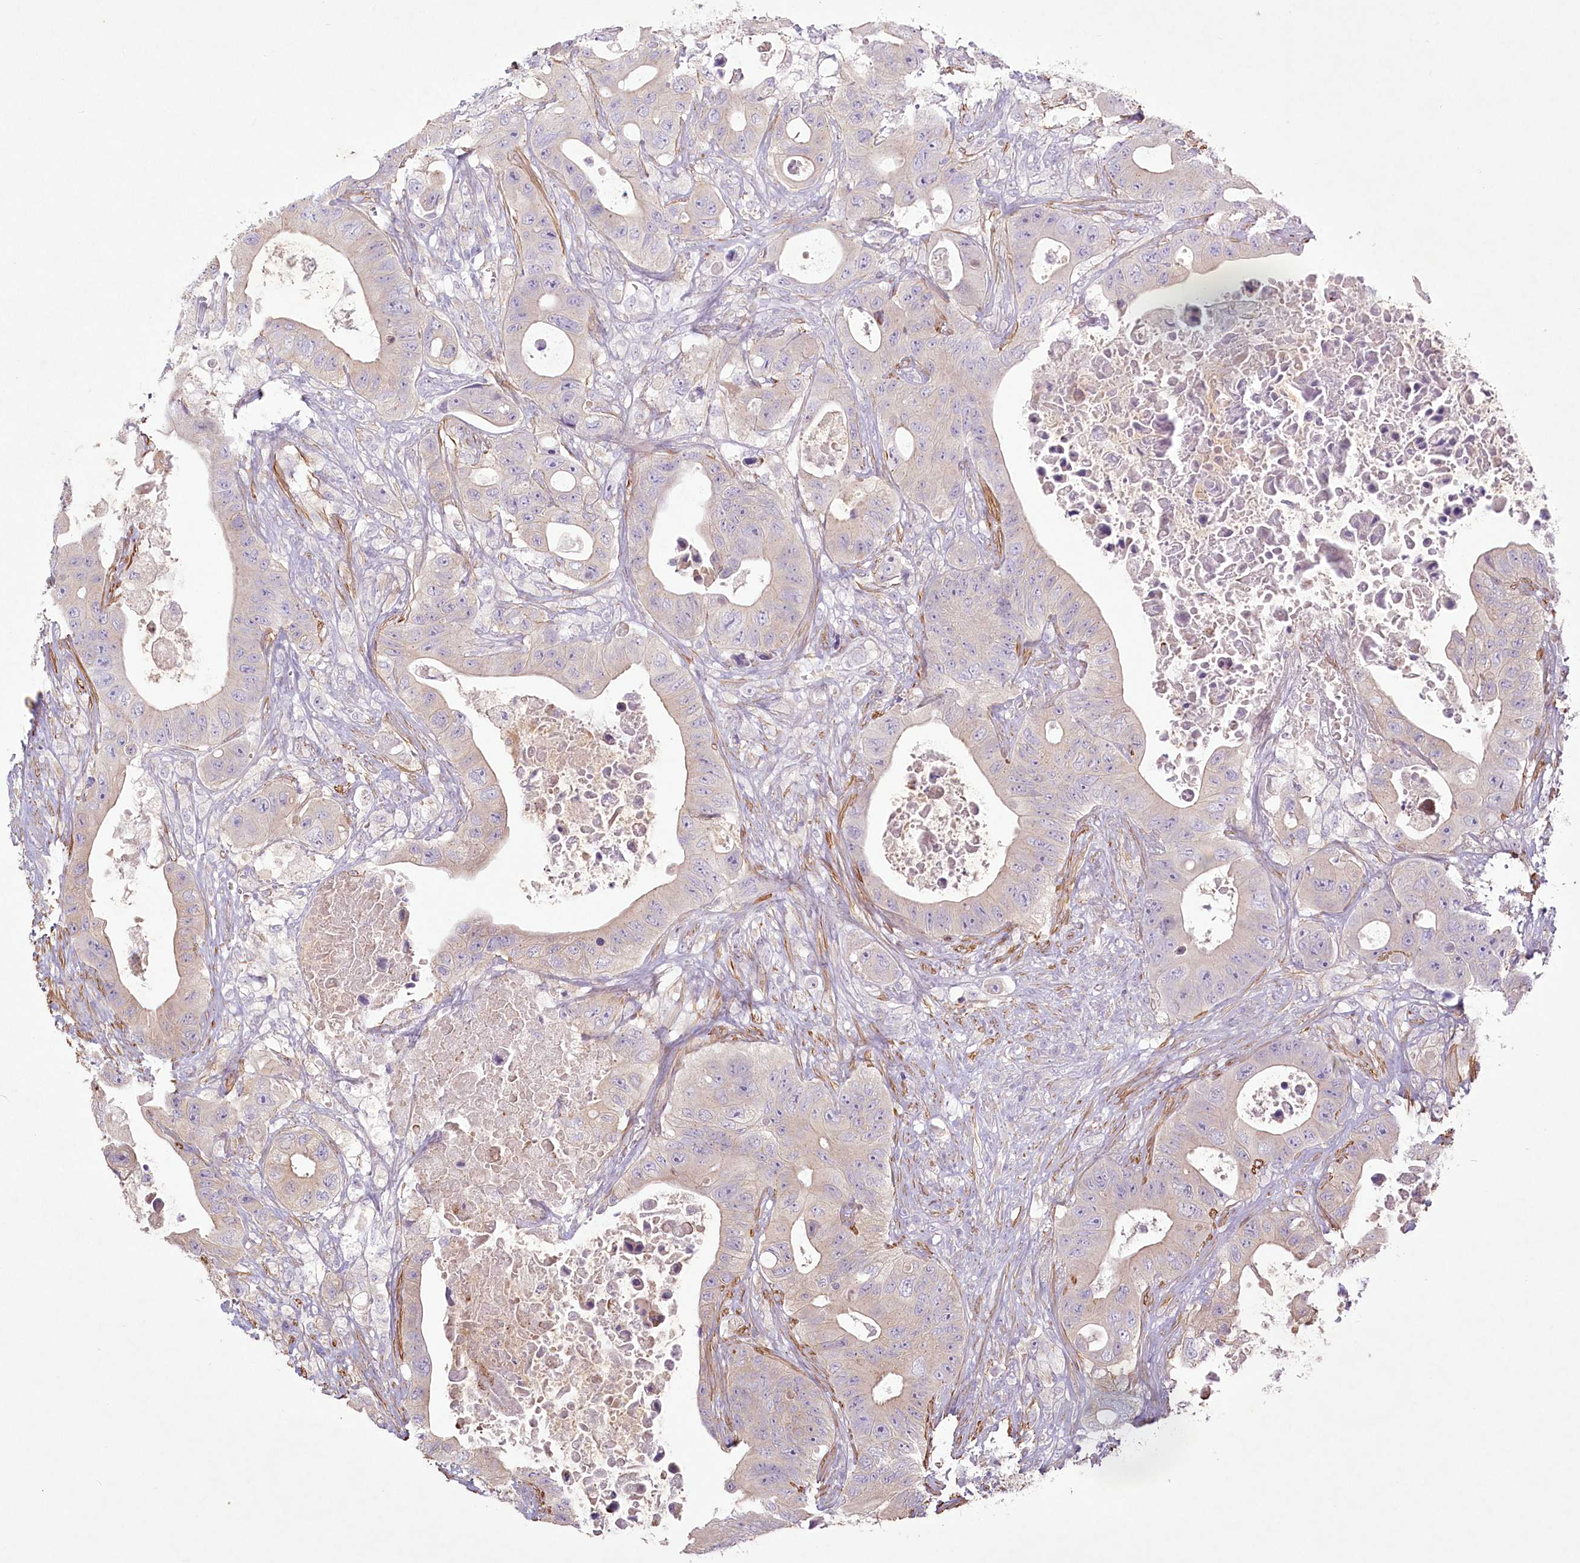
{"staining": {"intensity": "weak", "quantity": "<25%", "location": "cytoplasmic/membranous"}, "tissue": "colorectal cancer", "cell_type": "Tumor cells", "image_type": "cancer", "snomed": [{"axis": "morphology", "description": "Adenocarcinoma, NOS"}, {"axis": "topography", "description": "Colon"}], "caption": "Micrograph shows no significant protein expression in tumor cells of colorectal cancer (adenocarcinoma).", "gene": "INPP4B", "patient": {"sex": "female", "age": 46}}